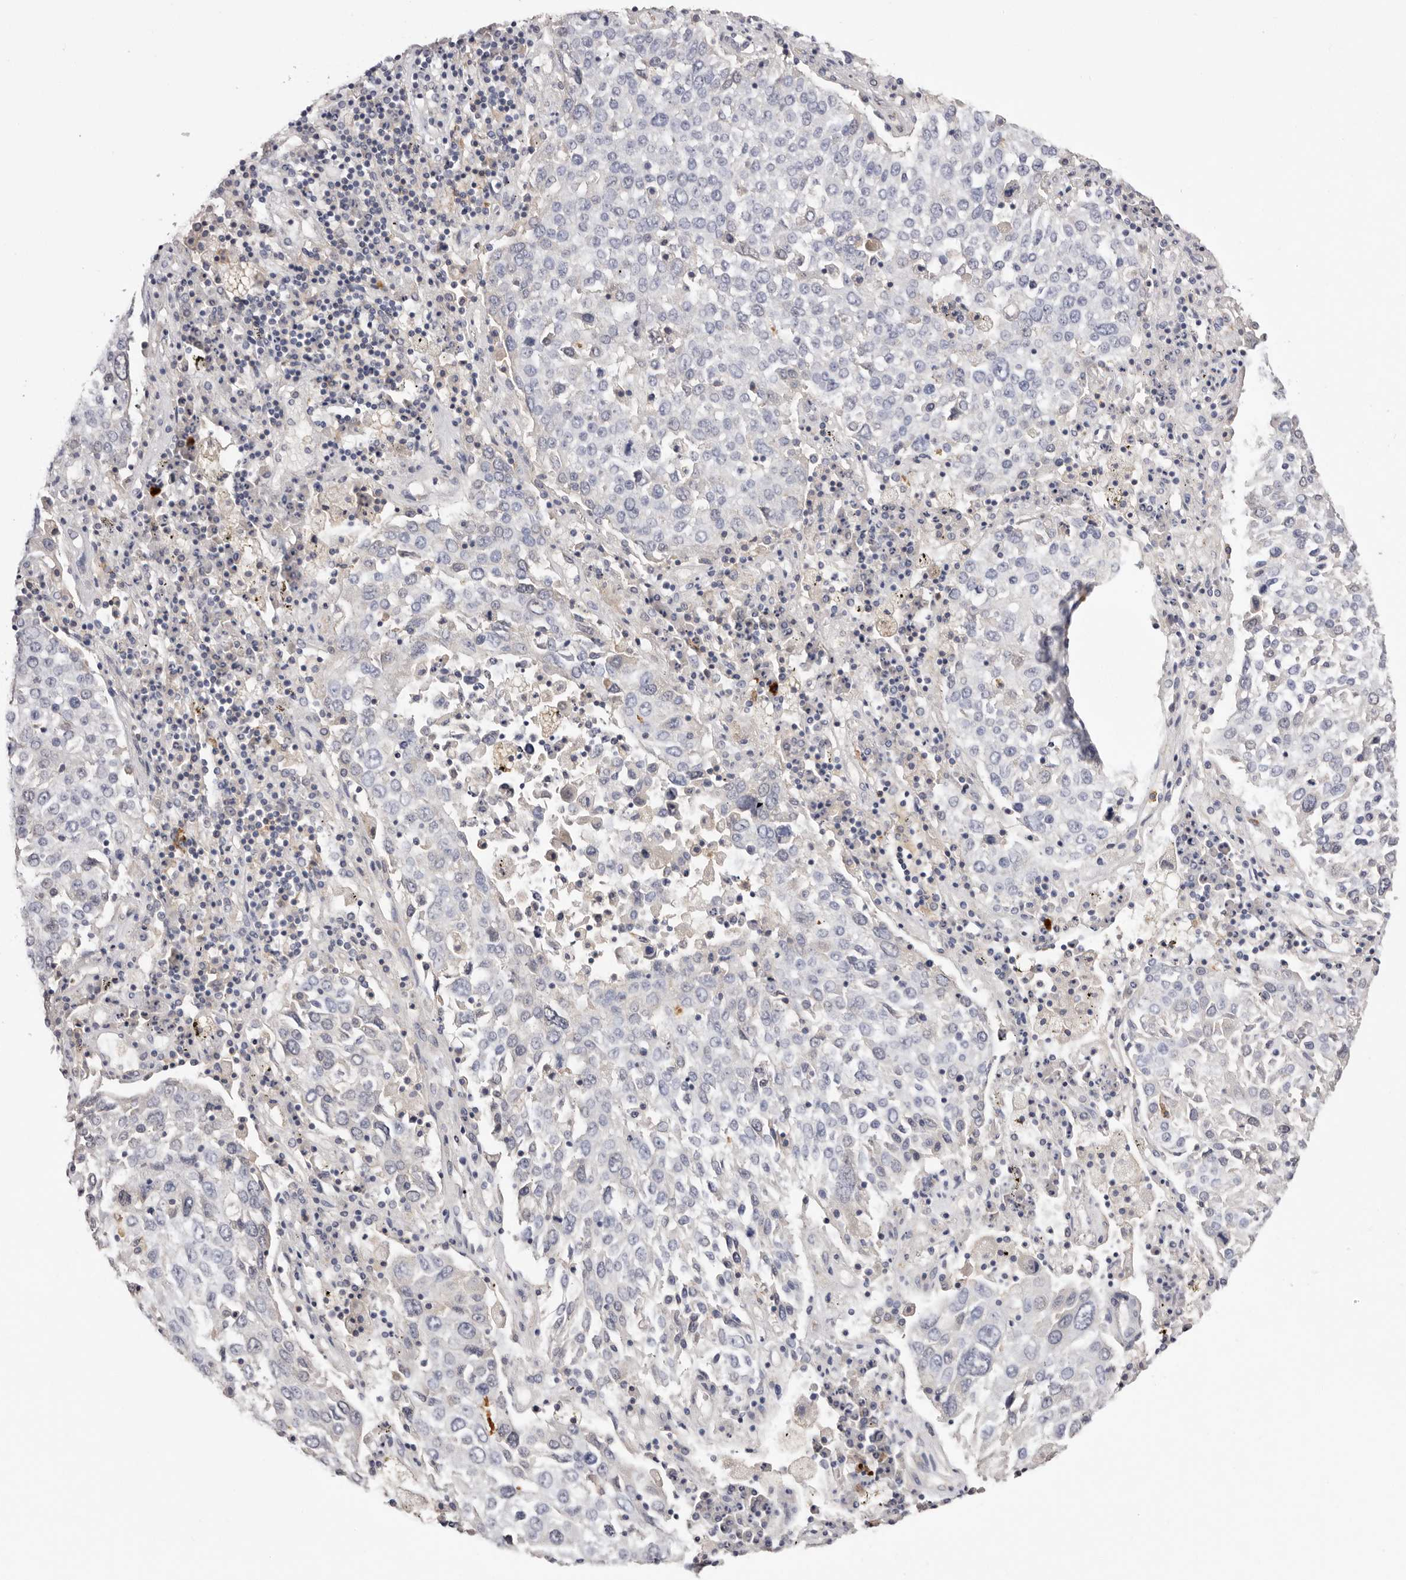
{"staining": {"intensity": "negative", "quantity": "none", "location": "none"}, "tissue": "lung cancer", "cell_type": "Tumor cells", "image_type": "cancer", "snomed": [{"axis": "morphology", "description": "Squamous cell carcinoma, NOS"}, {"axis": "topography", "description": "Lung"}], "caption": "Immunohistochemistry photomicrograph of human squamous cell carcinoma (lung) stained for a protein (brown), which displays no staining in tumor cells.", "gene": "S1PR5", "patient": {"sex": "male", "age": 65}}